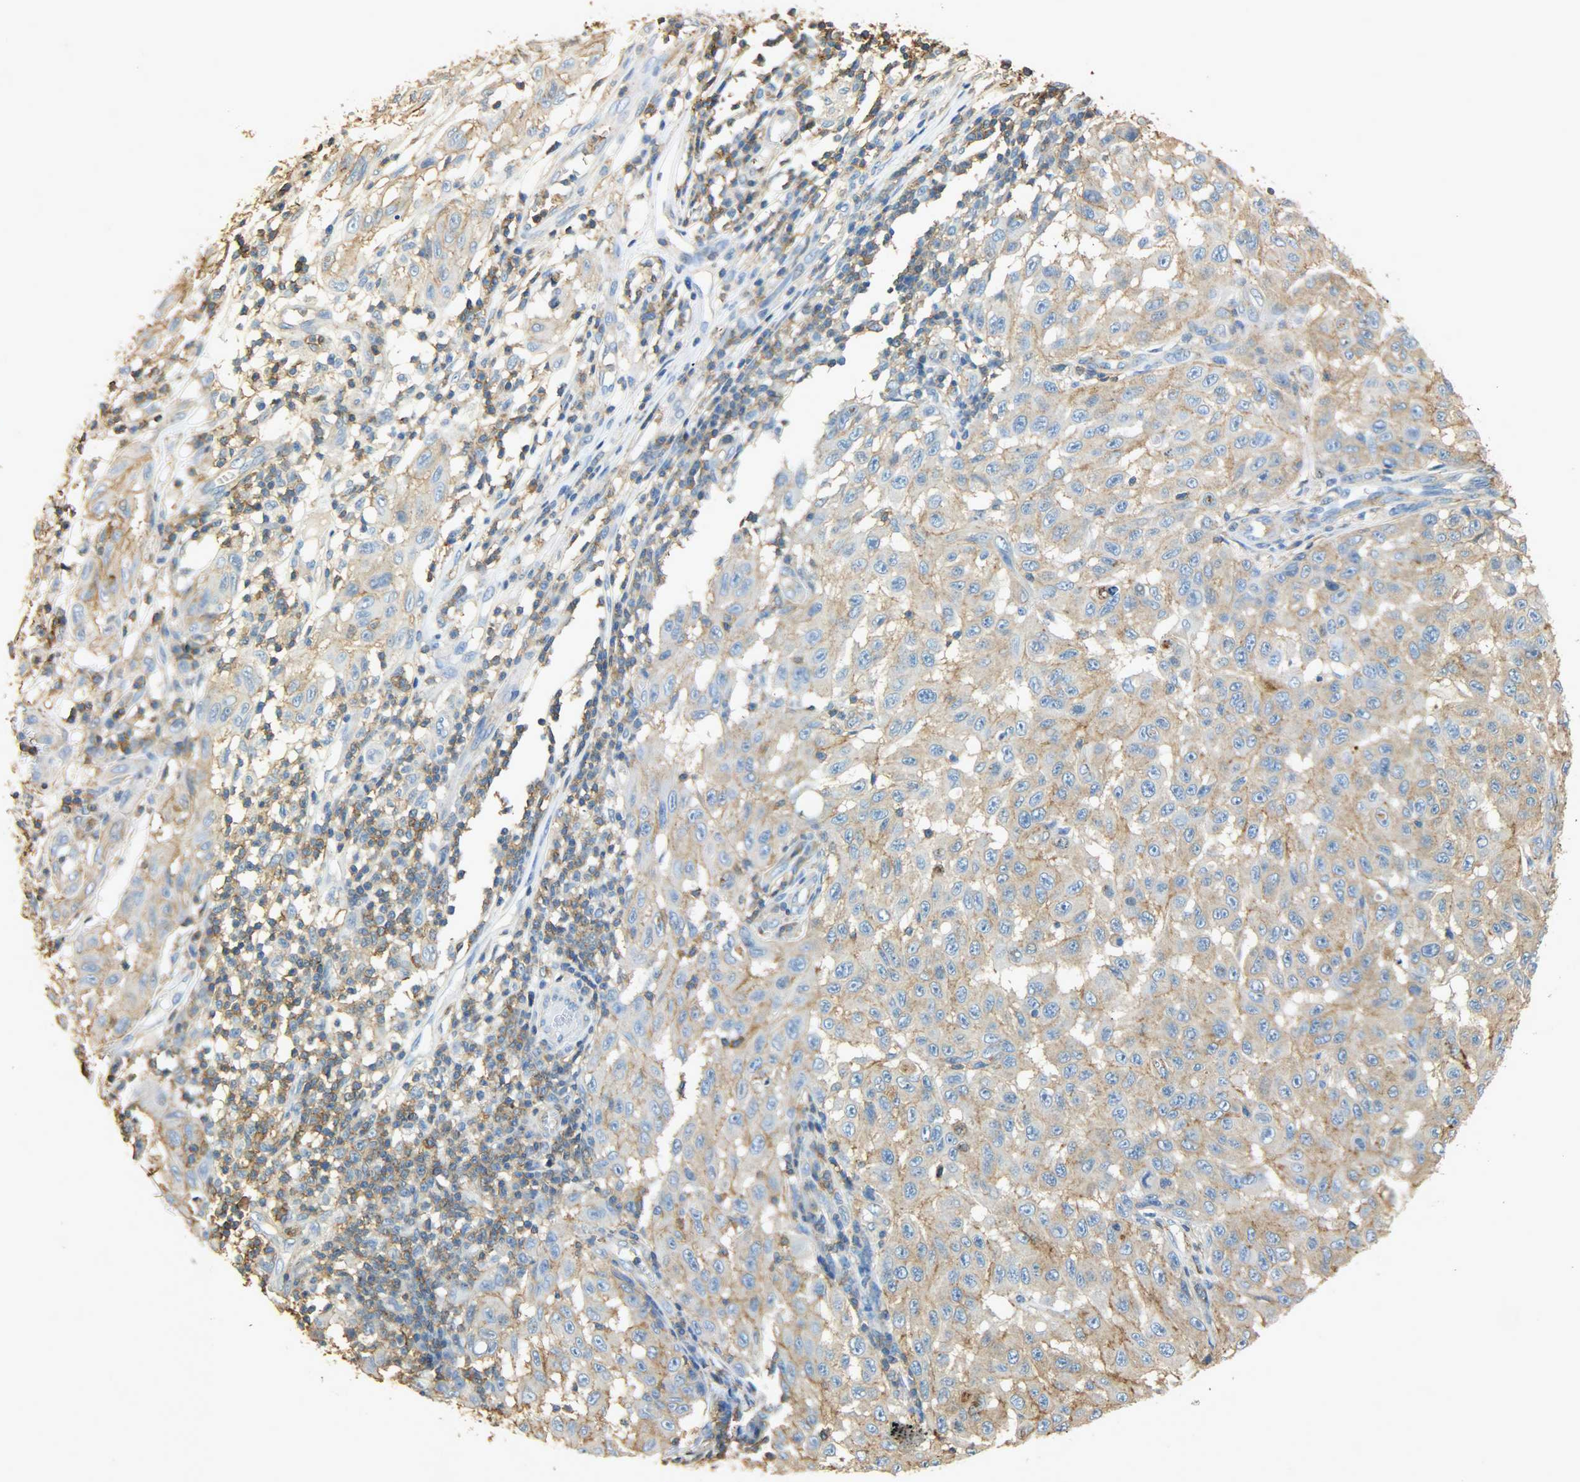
{"staining": {"intensity": "weak", "quantity": ">75%", "location": "cytoplasmic/membranous"}, "tissue": "melanoma", "cell_type": "Tumor cells", "image_type": "cancer", "snomed": [{"axis": "morphology", "description": "Malignant melanoma, NOS"}, {"axis": "topography", "description": "Skin"}], "caption": "A brown stain labels weak cytoplasmic/membranous positivity of a protein in malignant melanoma tumor cells.", "gene": "ANXA6", "patient": {"sex": "male", "age": 30}}